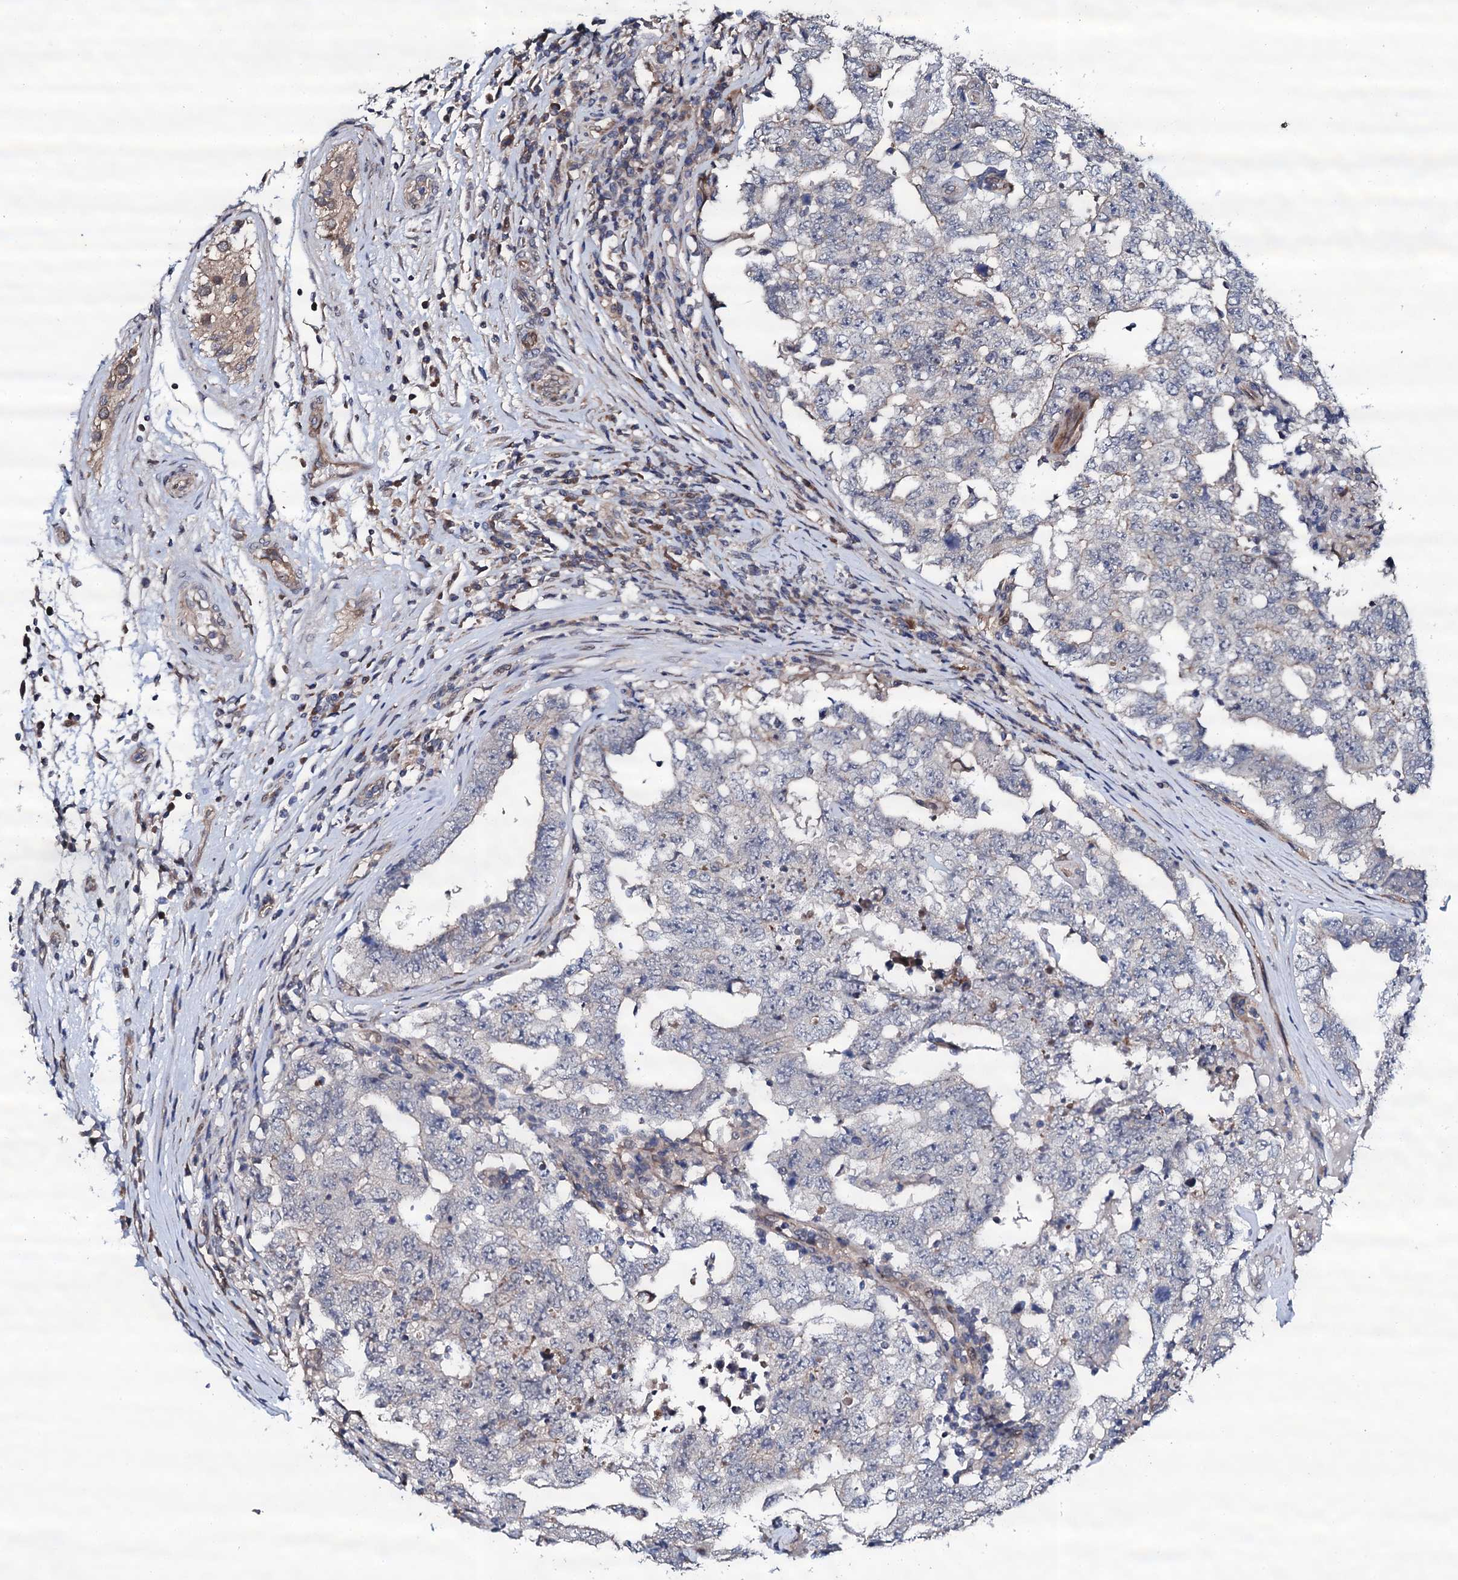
{"staining": {"intensity": "negative", "quantity": "none", "location": "none"}, "tissue": "testis cancer", "cell_type": "Tumor cells", "image_type": "cancer", "snomed": [{"axis": "morphology", "description": "Carcinoma, Embryonal, NOS"}, {"axis": "topography", "description": "Testis"}], "caption": "This photomicrograph is of embryonal carcinoma (testis) stained with immunohistochemistry (IHC) to label a protein in brown with the nuclei are counter-stained blue. There is no expression in tumor cells.", "gene": "CIAO2A", "patient": {"sex": "male", "age": 26}}